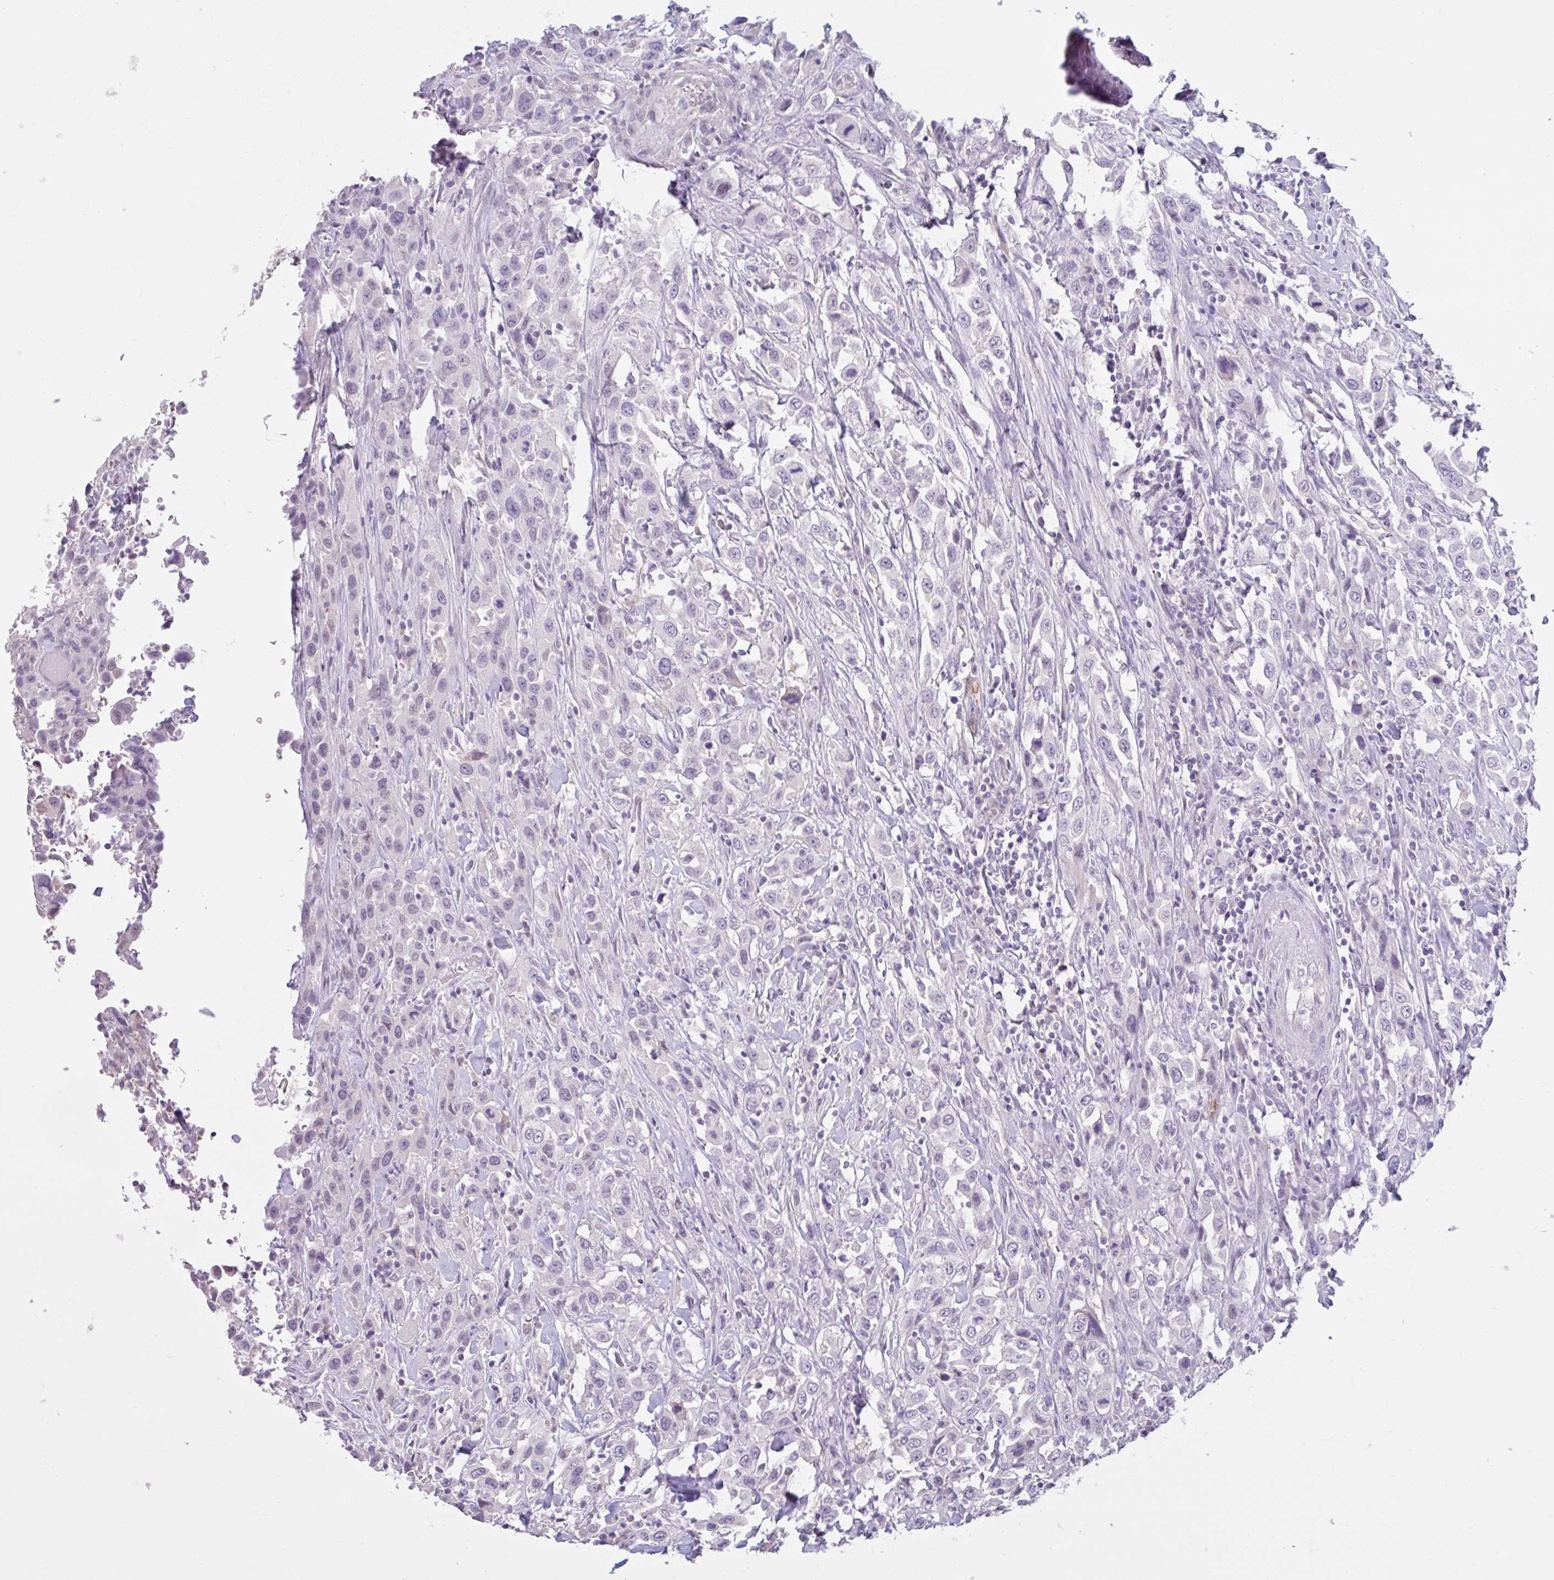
{"staining": {"intensity": "negative", "quantity": "none", "location": "none"}, "tissue": "urothelial cancer", "cell_type": "Tumor cells", "image_type": "cancer", "snomed": [{"axis": "morphology", "description": "Urothelial carcinoma, High grade"}, {"axis": "topography", "description": "Urinary bladder"}], "caption": "Immunohistochemistry of human urothelial cancer displays no positivity in tumor cells.", "gene": "CDH19", "patient": {"sex": "male", "age": 61}}